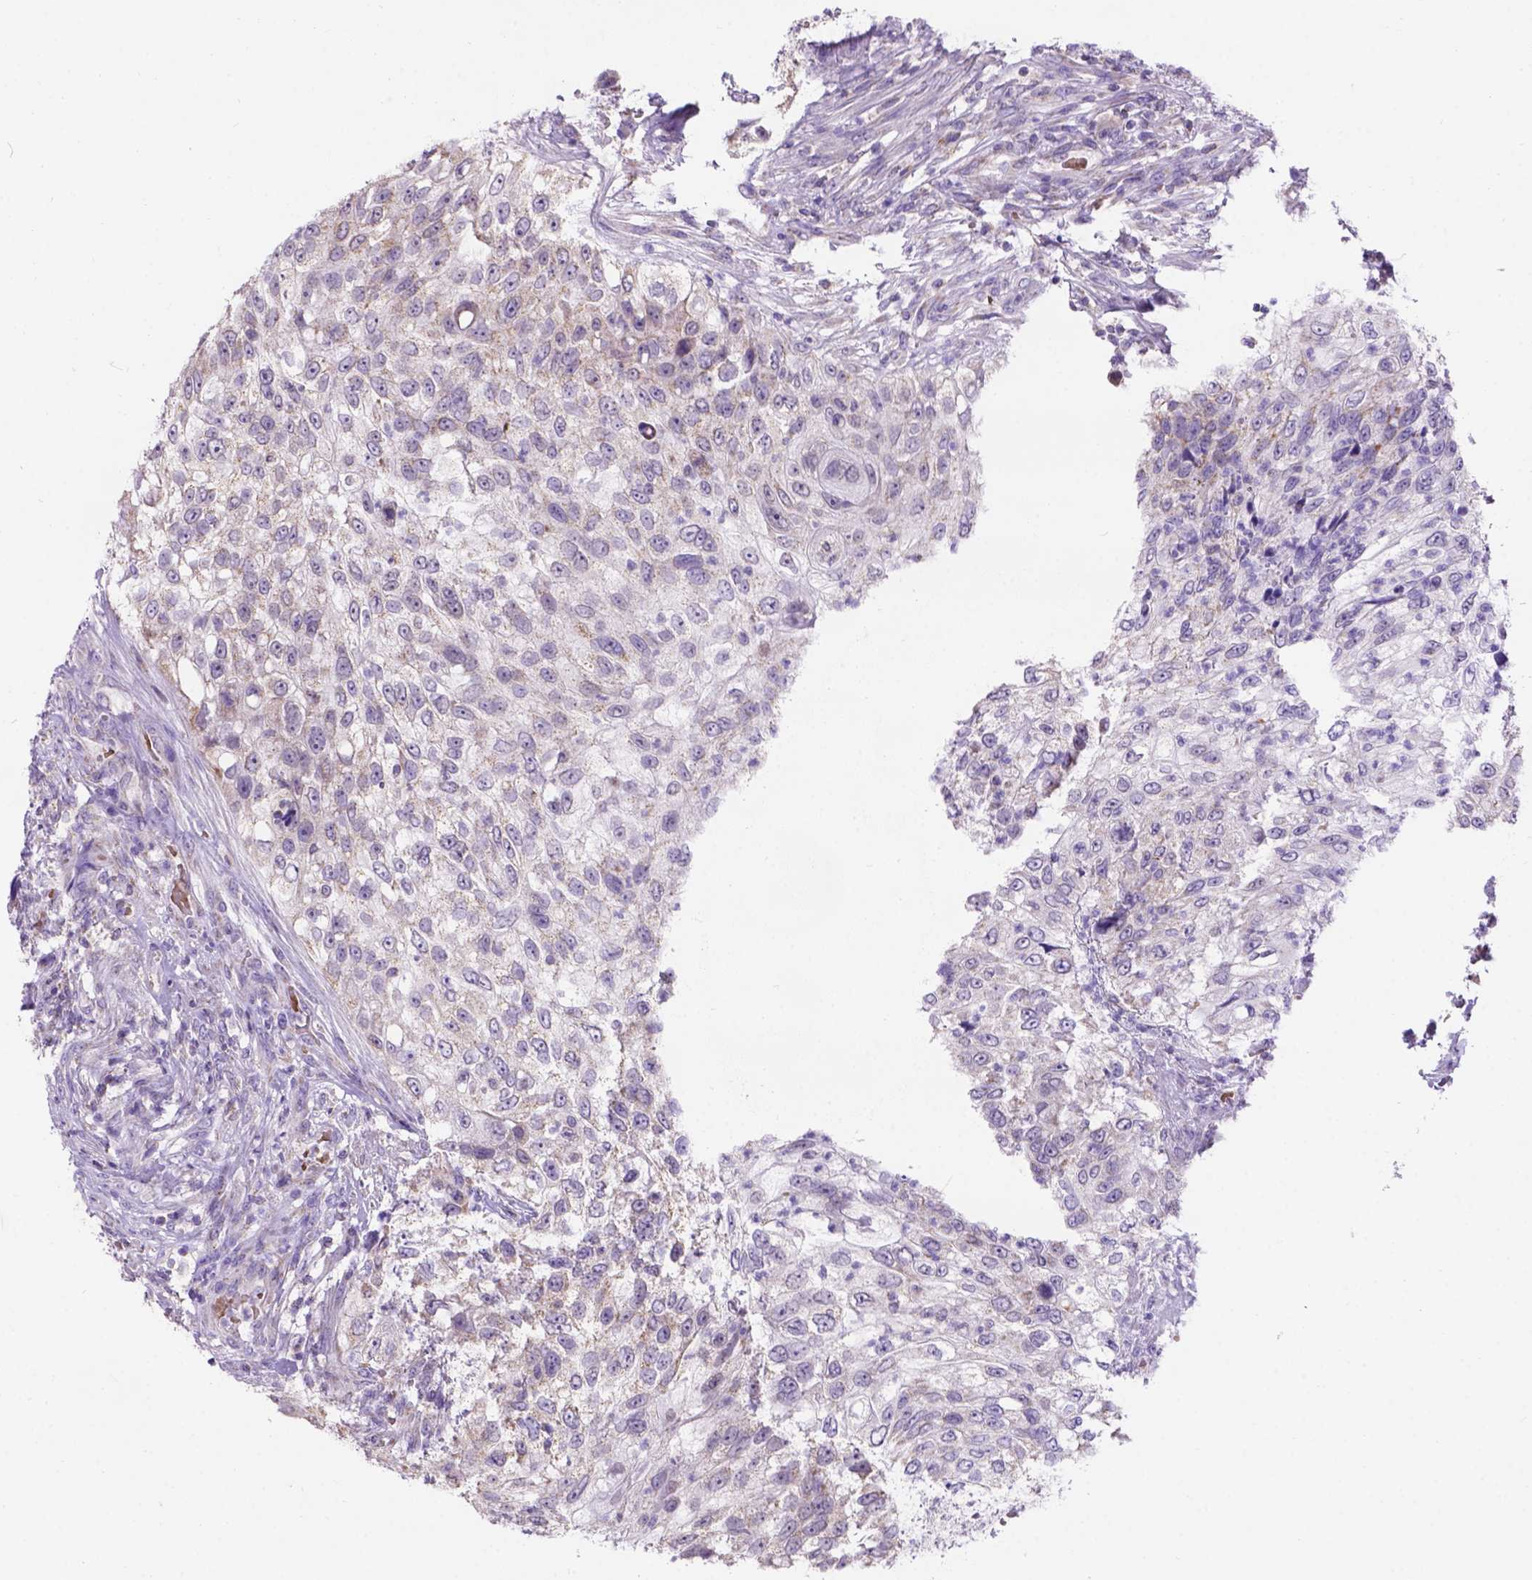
{"staining": {"intensity": "moderate", "quantity": "<25%", "location": "cytoplasmic/membranous"}, "tissue": "urothelial cancer", "cell_type": "Tumor cells", "image_type": "cancer", "snomed": [{"axis": "morphology", "description": "Urothelial carcinoma, High grade"}, {"axis": "topography", "description": "Urinary bladder"}], "caption": "Immunohistochemistry (DAB) staining of urothelial cancer displays moderate cytoplasmic/membranous protein positivity in about <25% of tumor cells. (Stains: DAB in brown, nuclei in blue, Microscopy: brightfield microscopy at high magnification).", "gene": "L2HGDH", "patient": {"sex": "female", "age": 60}}